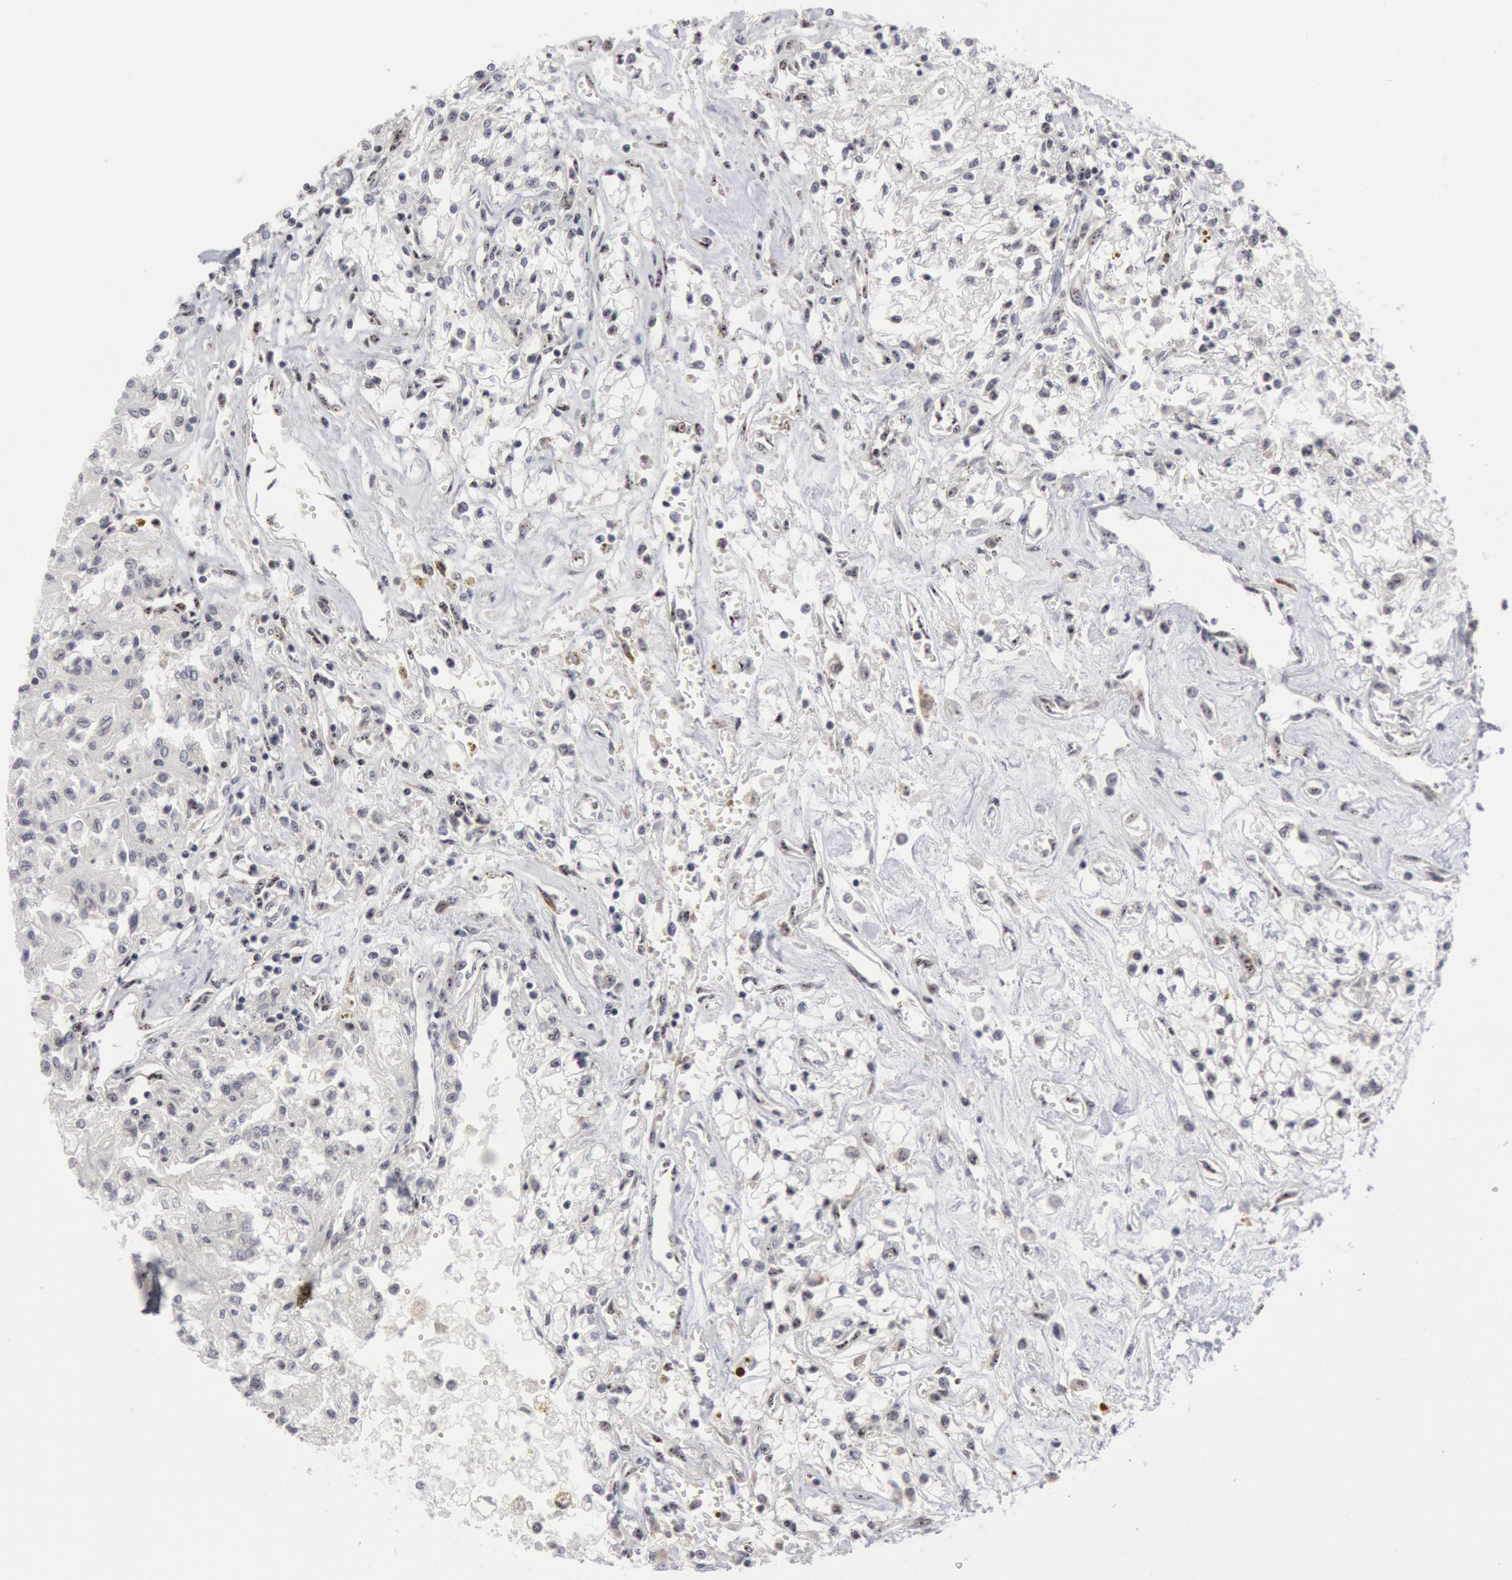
{"staining": {"intensity": "negative", "quantity": "none", "location": "none"}, "tissue": "renal cancer", "cell_type": "Tumor cells", "image_type": "cancer", "snomed": [{"axis": "morphology", "description": "Adenocarcinoma, NOS"}, {"axis": "topography", "description": "Kidney"}], "caption": "An immunohistochemistry image of renal cancer (adenocarcinoma) is shown. There is no staining in tumor cells of renal cancer (adenocarcinoma).", "gene": "FOXO1", "patient": {"sex": "male", "age": 78}}